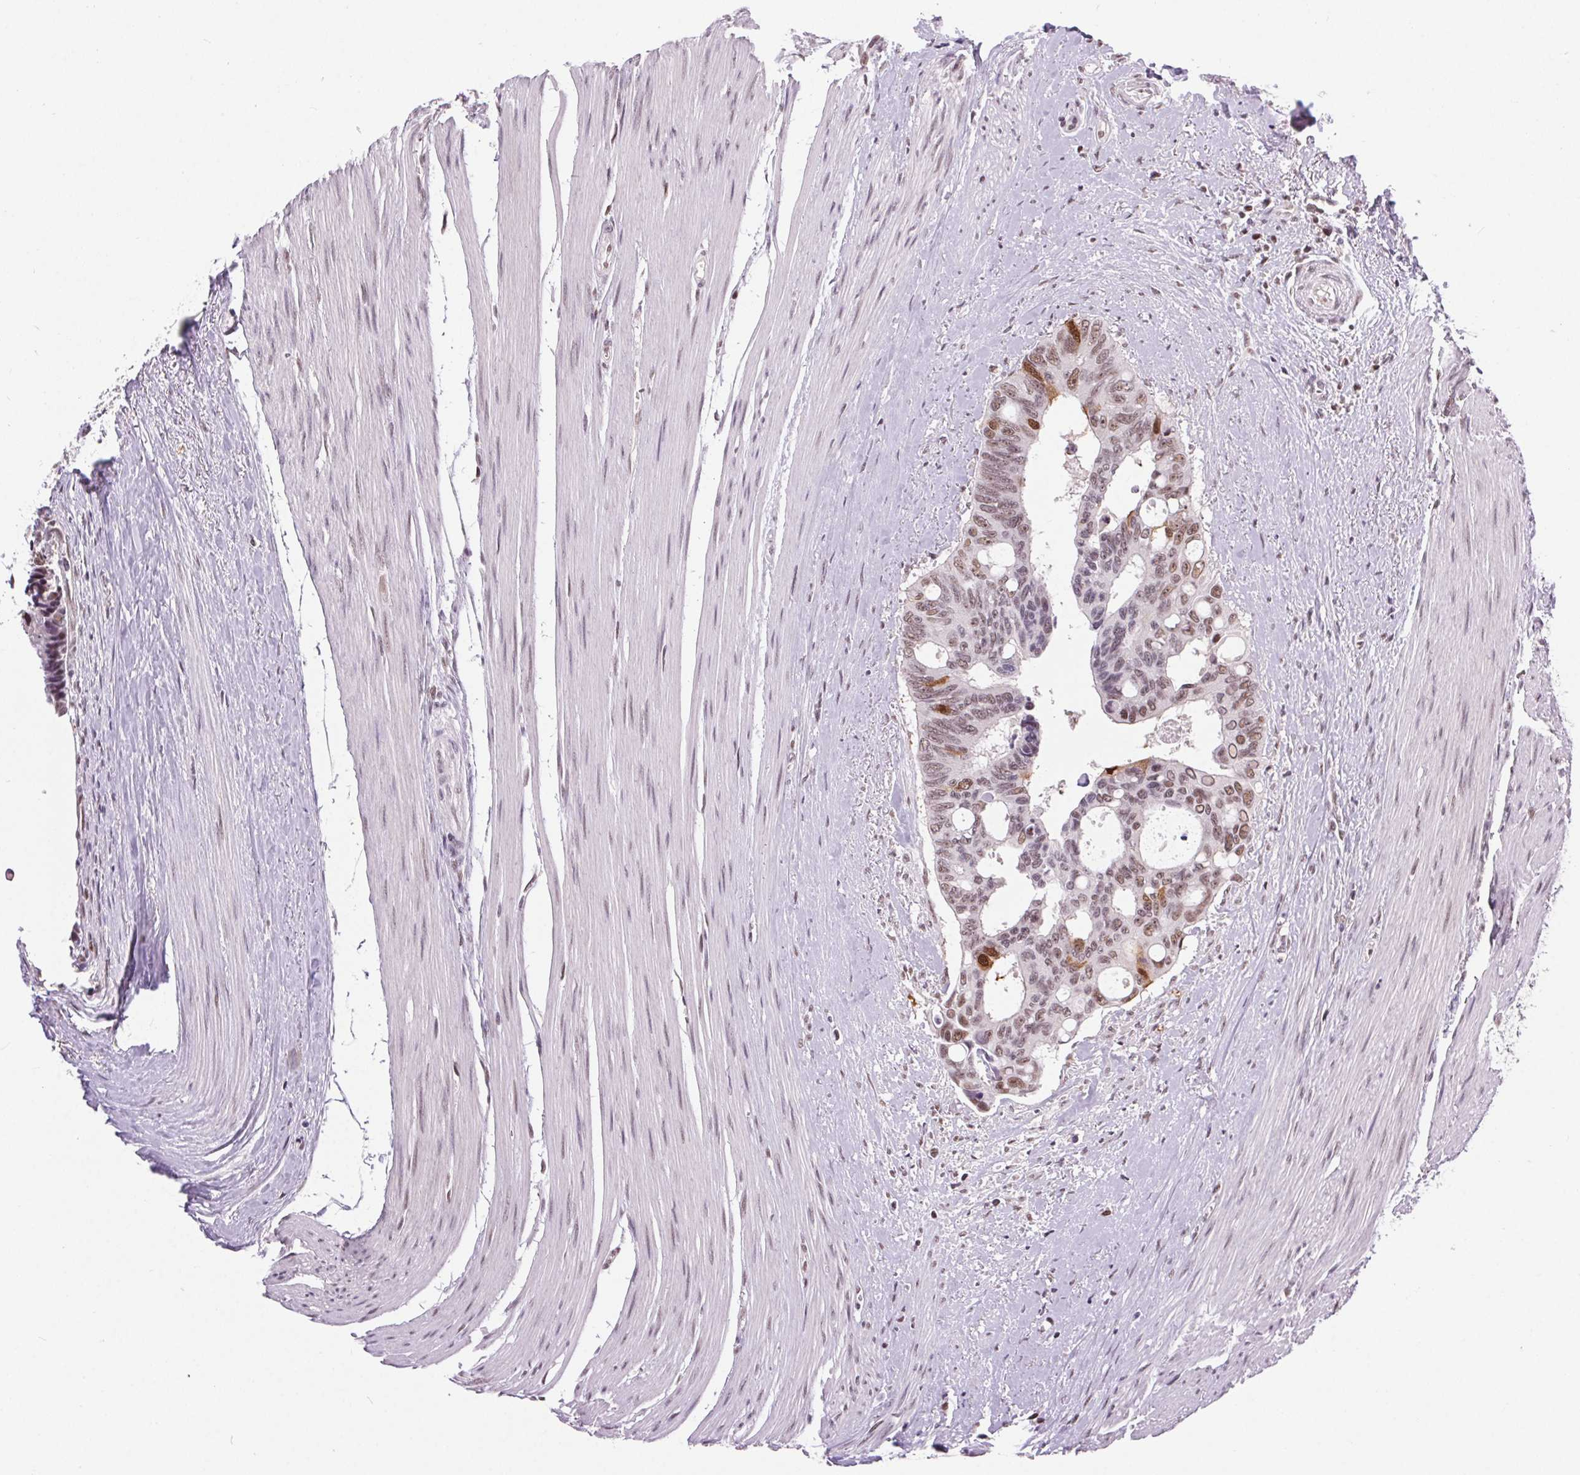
{"staining": {"intensity": "moderate", "quantity": "25%-75%", "location": "nuclear"}, "tissue": "colorectal cancer", "cell_type": "Tumor cells", "image_type": "cancer", "snomed": [{"axis": "morphology", "description": "Adenocarcinoma, NOS"}, {"axis": "topography", "description": "Rectum"}], "caption": "Tumor cells exhibit moderate nuclear staining in approximately 25%-75% of cells in adenocarcinoma (colorectal).", "gene": "CD2BP2", "patient": {"sex": "male", "age": 76}}